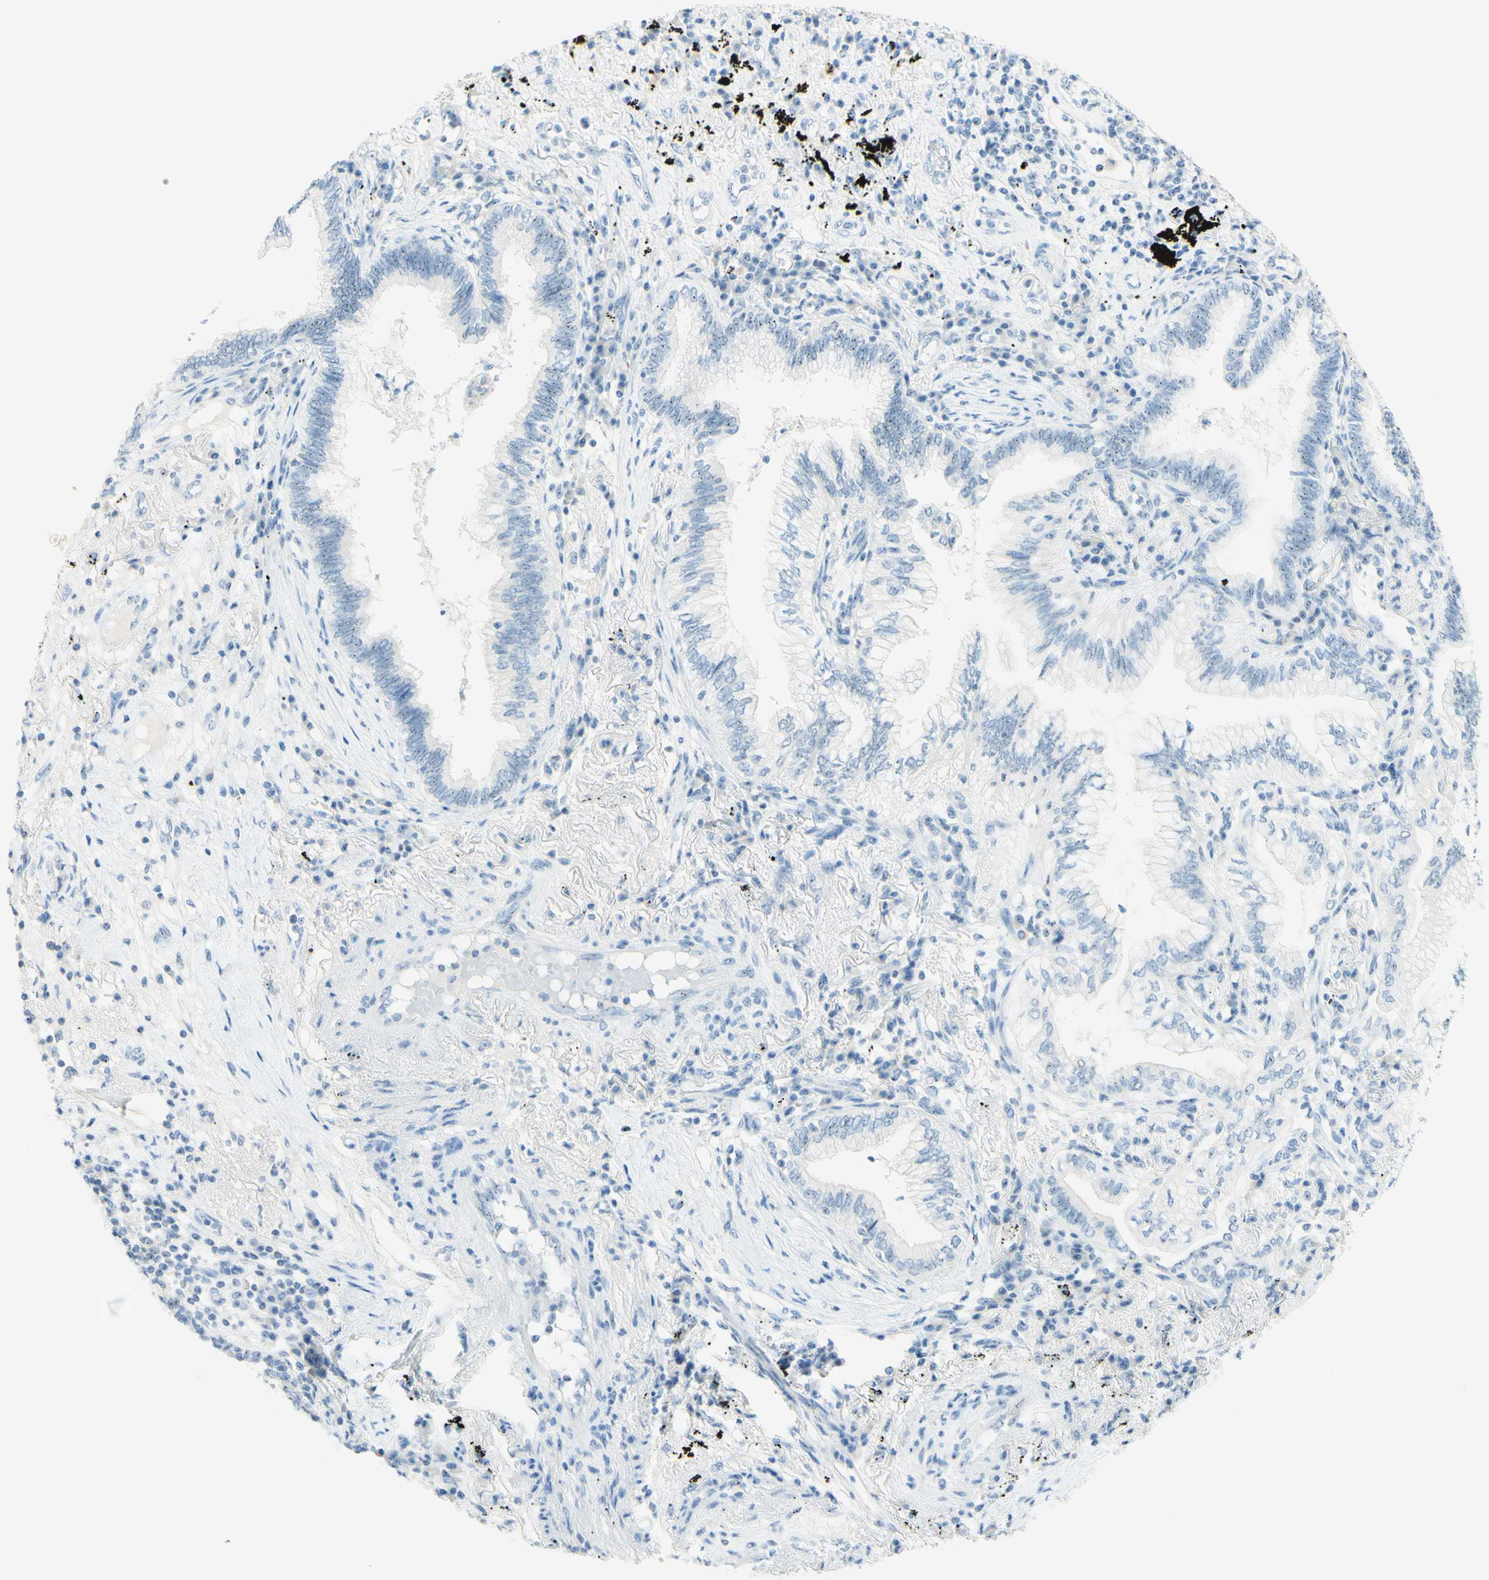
{"staining": {"intensity": "moderate", "quantity": "25%-75%", "location": "nuclear"}, "tissue": "lung cancer", "cell_type": "Tumor cells", "image_type": "cancer", "snomed": [{"axis": "morphology", "description": "Normal tissue, NOS"}, {"axis": "morphology", "description": "Adenocarcinoma, NOS"}, {"axis": "topography", "description": "Bronchus"}, {"axis": "topography", "description": "Lung"}], "caption": "Approximately 25%-75% of tumor cells in adenocarcinoma (lung) show moderate nuclear protein positivity as visualized by brown immunohistochemical staining.", "gene": "FMR1NB", "patient": {"sex": "female", "age": 70}}